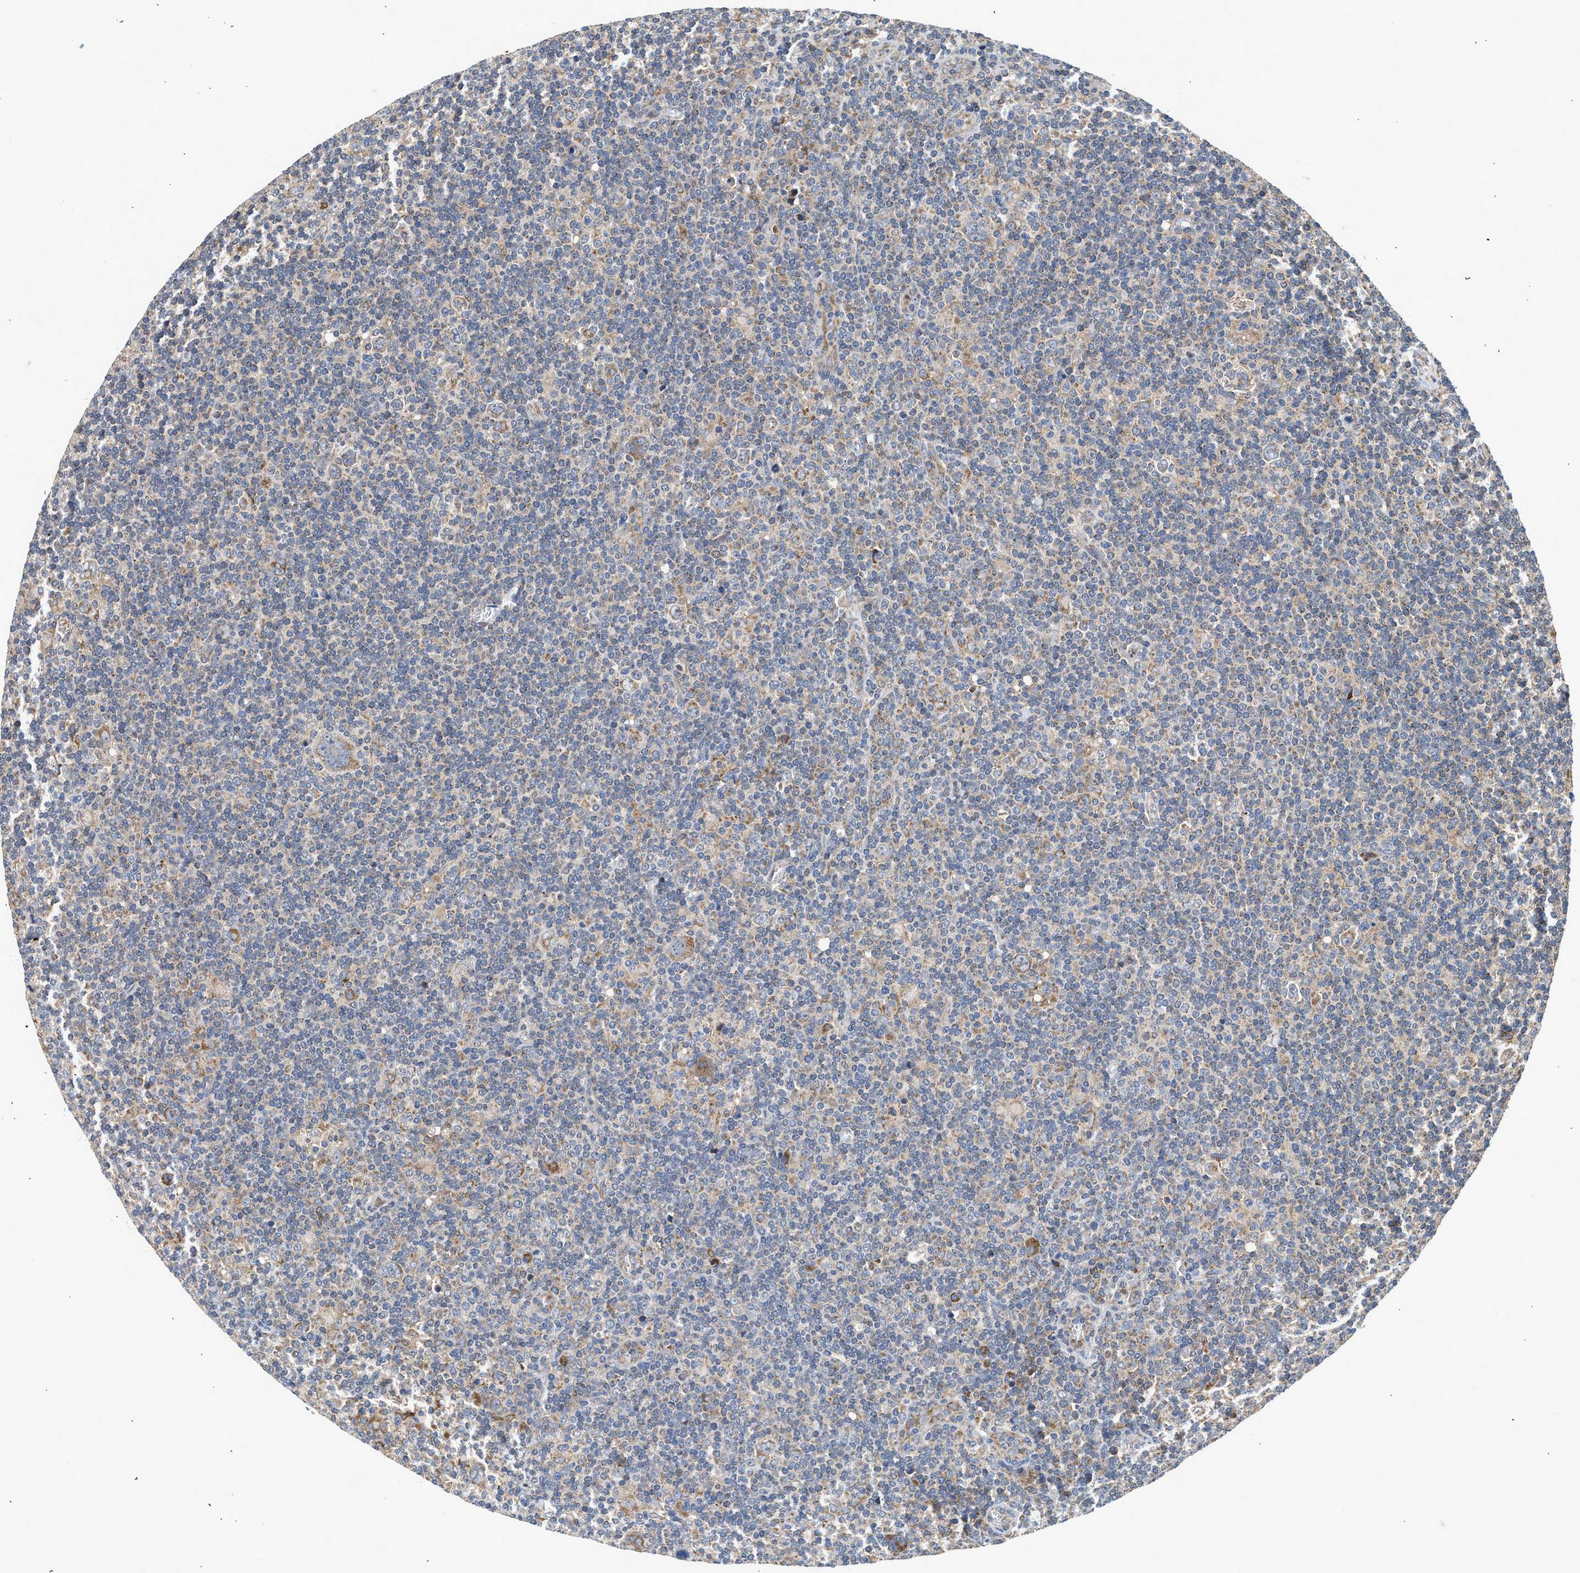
{"staining": {"intensity": "weak", "quantity": ">75%", "location": "cytoplasmic/membranous"}, "tissue": "lymphoma", "cell_type": "Tumor cells", "image_type": "cancer", "snomed": [{"axis": "morphology", "description": "Hodgkin's disease, NOS"}, {"axis": "topography", "description": "Lymph node"}], "caption": "DAB (3,3'-diaminobenzidine) immunohistochemical staining of lymphoma exhibits weak cytoplasmic/membranous protein positivity in about >75% of tumor cells.", "gene": "POLG2", "patient": {"sex": "female", "age": 57}}